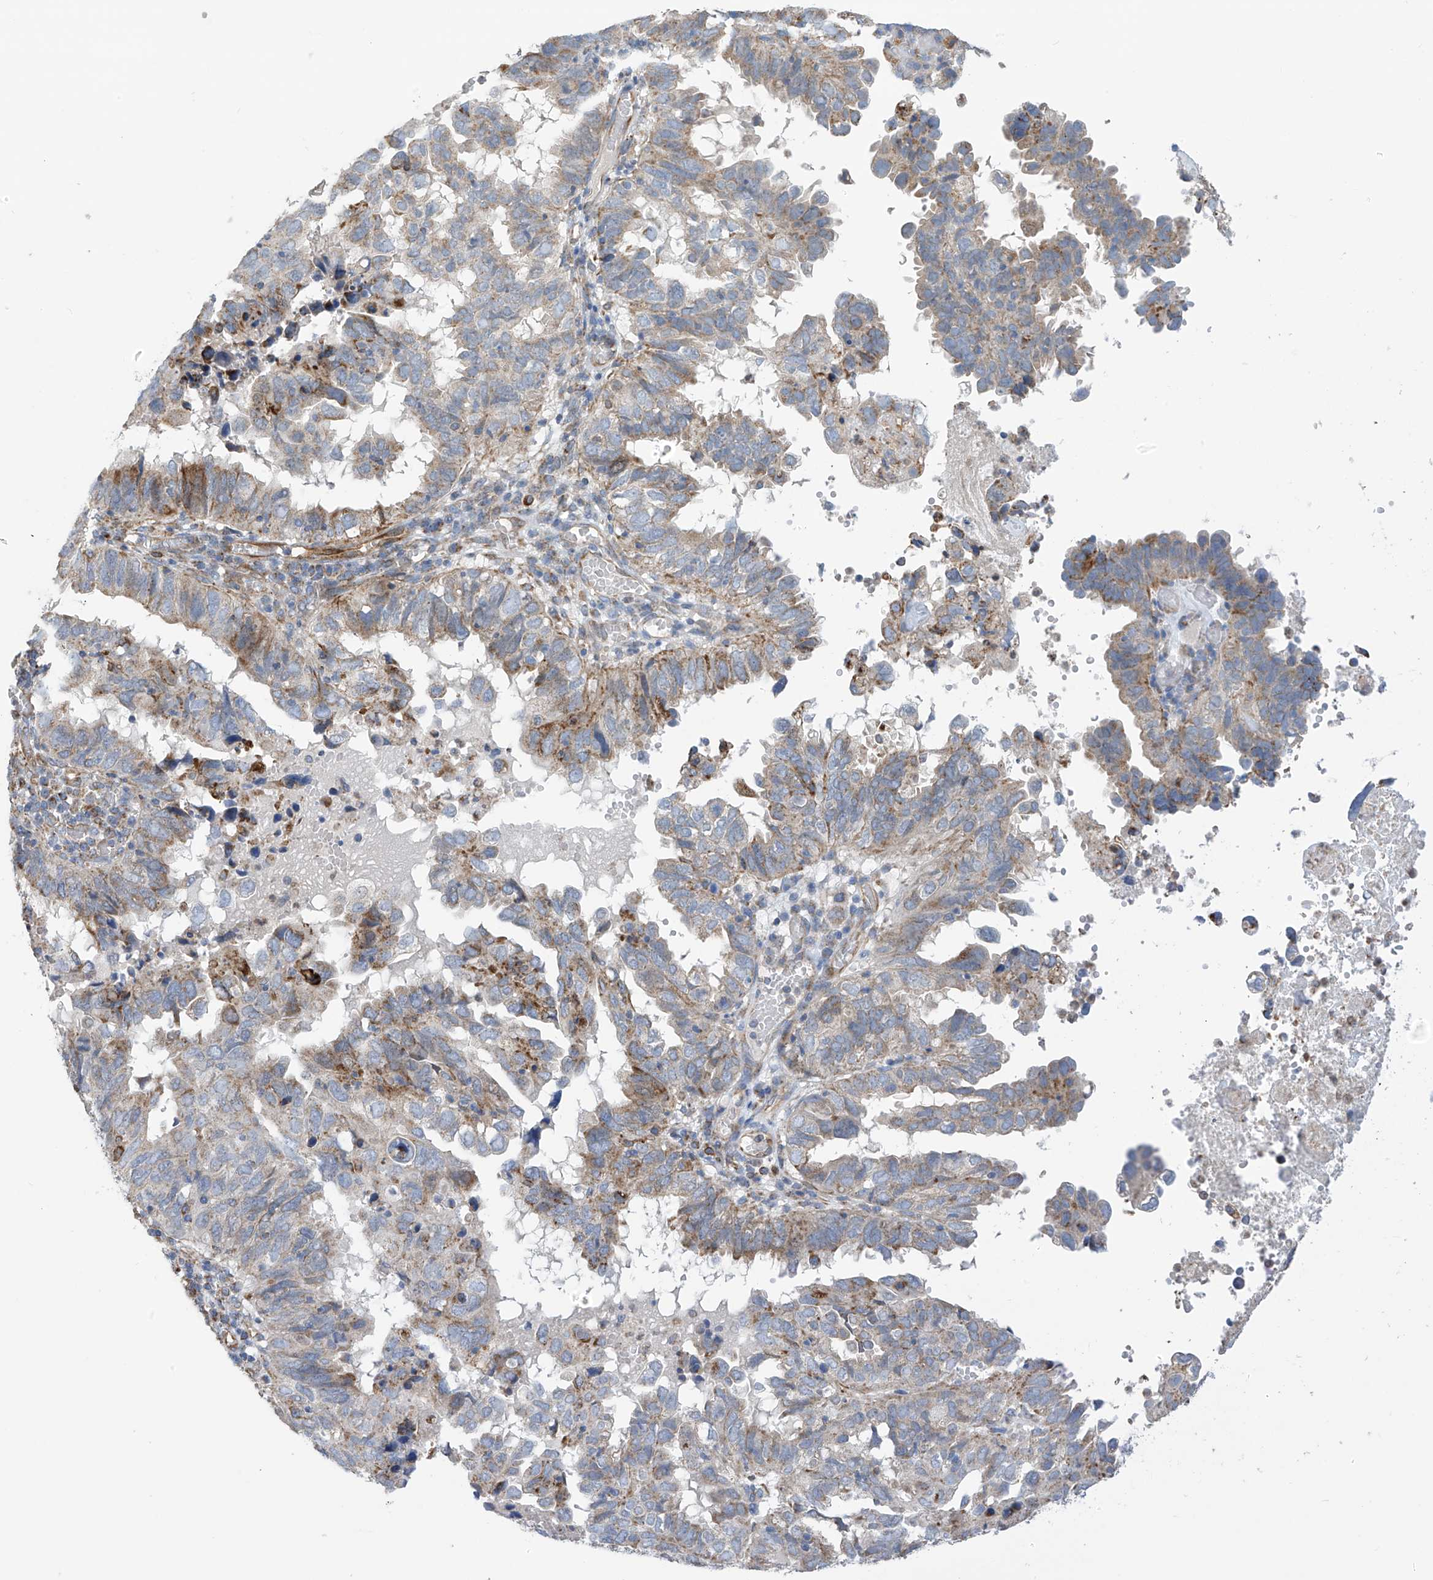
{"staining": {"intensity": "moderate", "quantity": "25%-75%", "location": "cytoplasmic/membranous"}, "tissue": "endometrial cancer", "cell_type": "Tumor cells", "image_type": "cancer", "snomed": [{"axis": "morphology", "description": "Adenocarcinoma, NOS"}, {"axis": "topography", "description": "Uterus"}], "caption": "Endometrial cancer stained with immunohistochemistry (IHC) shows moderate cytoplasmic/membranous positivity in about 25%-75% of tumor cells. Nuclei are stained in blue.", "gene": "EIF5B", "patient": {"sex": "female", "age": 77}}